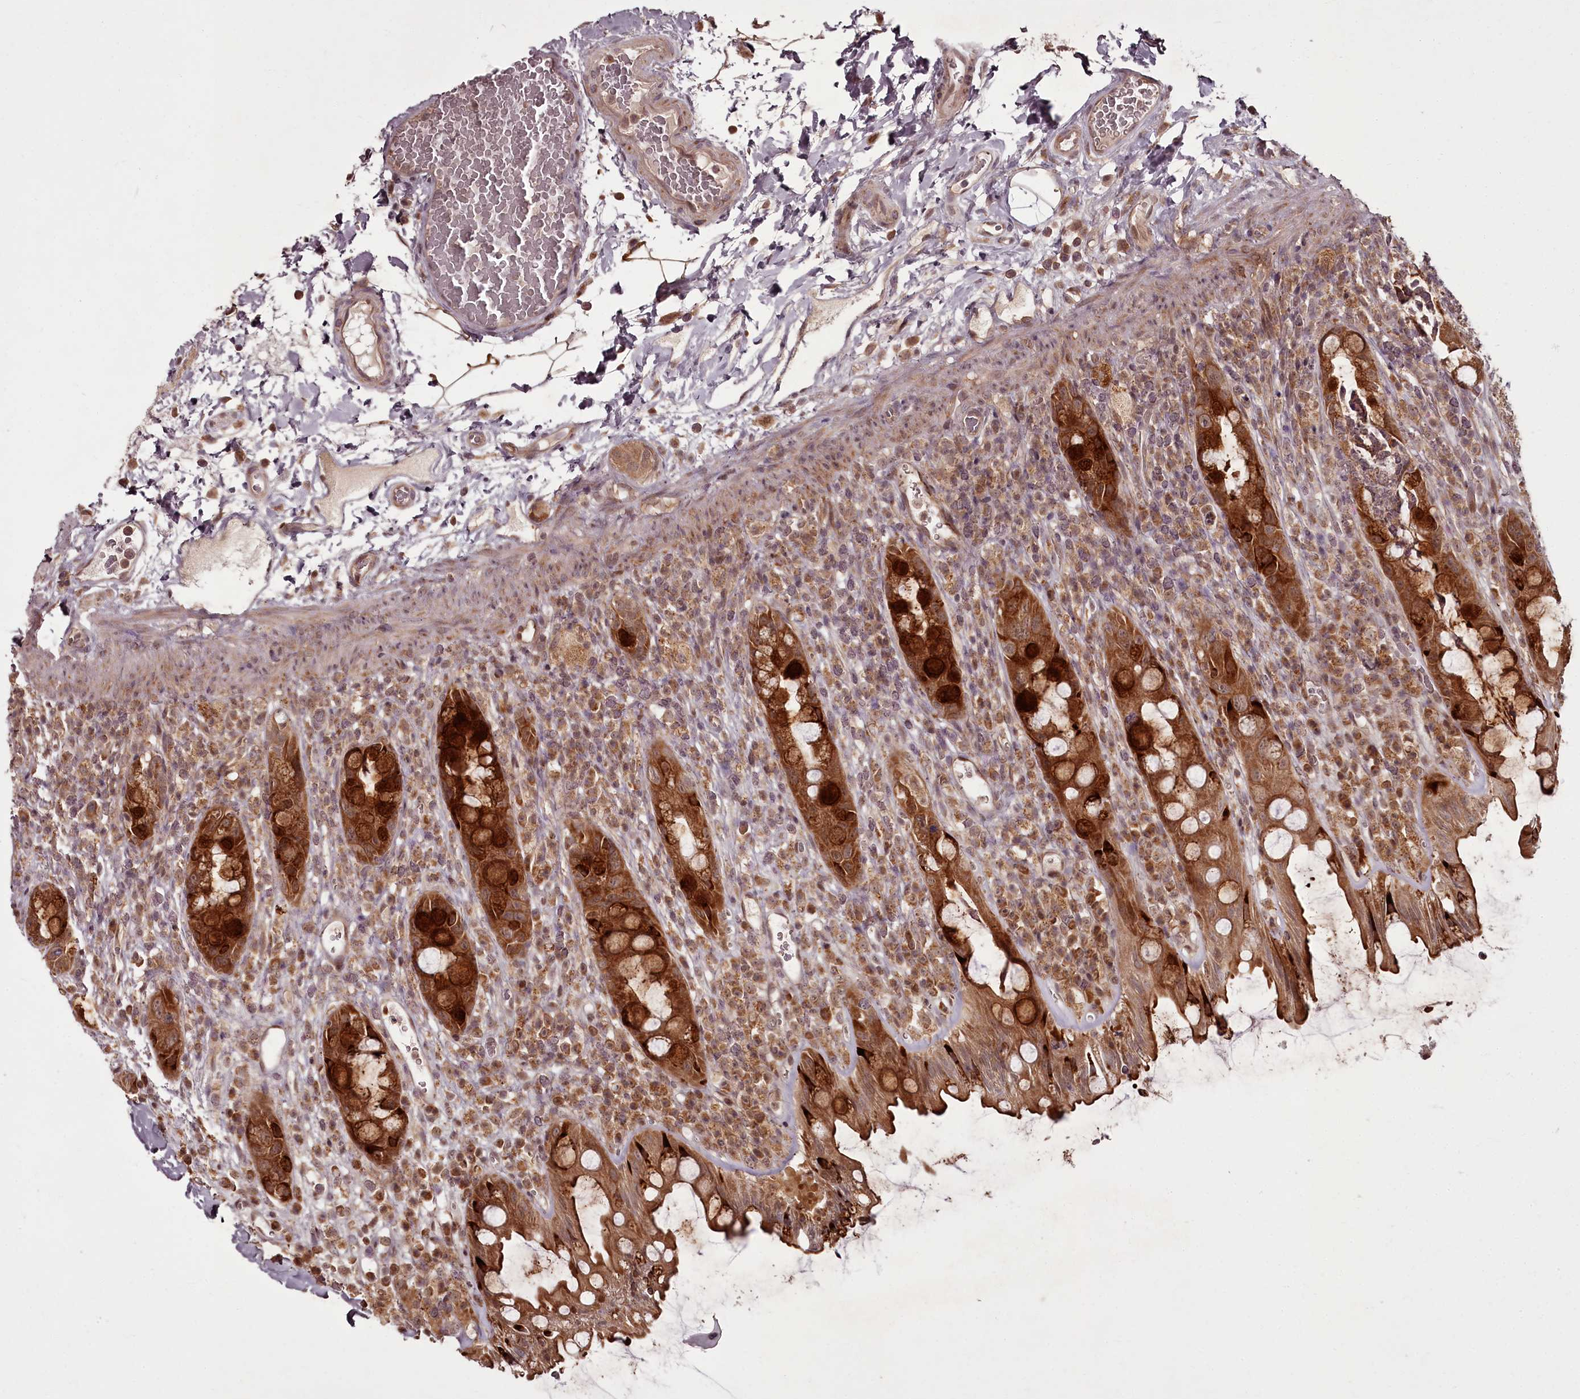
{"staining": {"intensity": "strong", "quantity": ">75%", "location": "cytoplasmic/membranous"}, "tissue": "rectum", "cell_type": "Glandular cells", "image_type": "normal", "snomed": [{"axis": "morphology", "description": "Normal tissue, NOS"}, {"axis": "topography", "description": "Rectum"}], "caption": "About >75% of glandular cells in benign human rectum reveal strong cytoplasmic/membranous protein staining as visualized by brown immunohistochemical staining.", "gene": "PCBP2", "patient": {"sex": "female", "age": 57}}